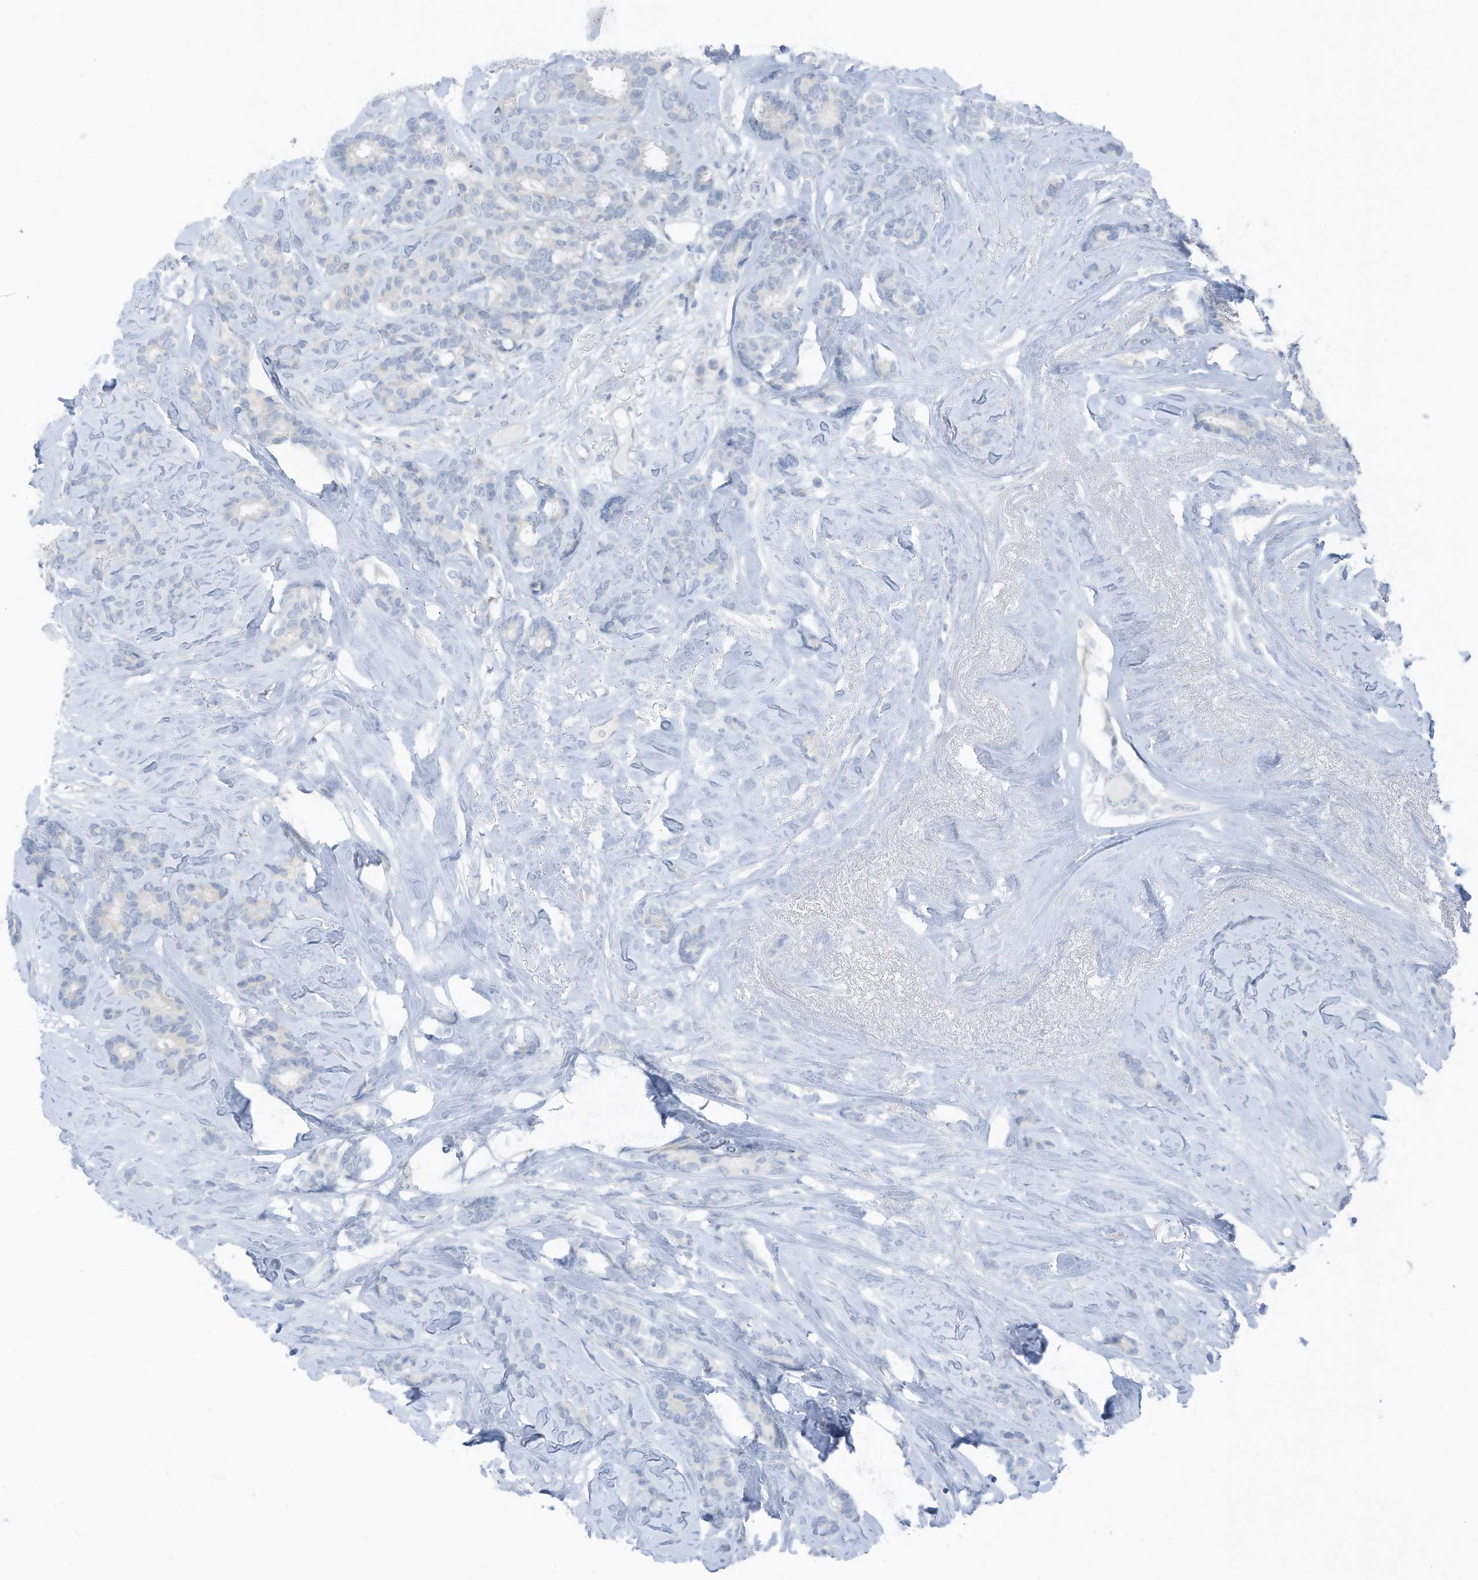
{"staining": {"intensity": "negative", "quantity": "none", "location": "none"}, "tissue": "breast cancer", "cell_type": "Tumor cells", "image_type": "cancer", "snomed": [{"axis": "morphology", "description": "Duct carcinoma"}, {"axis": "topography", "description": "Breast"}], "caption": "The histopathology image shows no significant staining in tumor cells of breast infiltrating ductal carcinoma.", "gene": "ARHGEF33", "patient": {"sex": "female", "age": 87}}